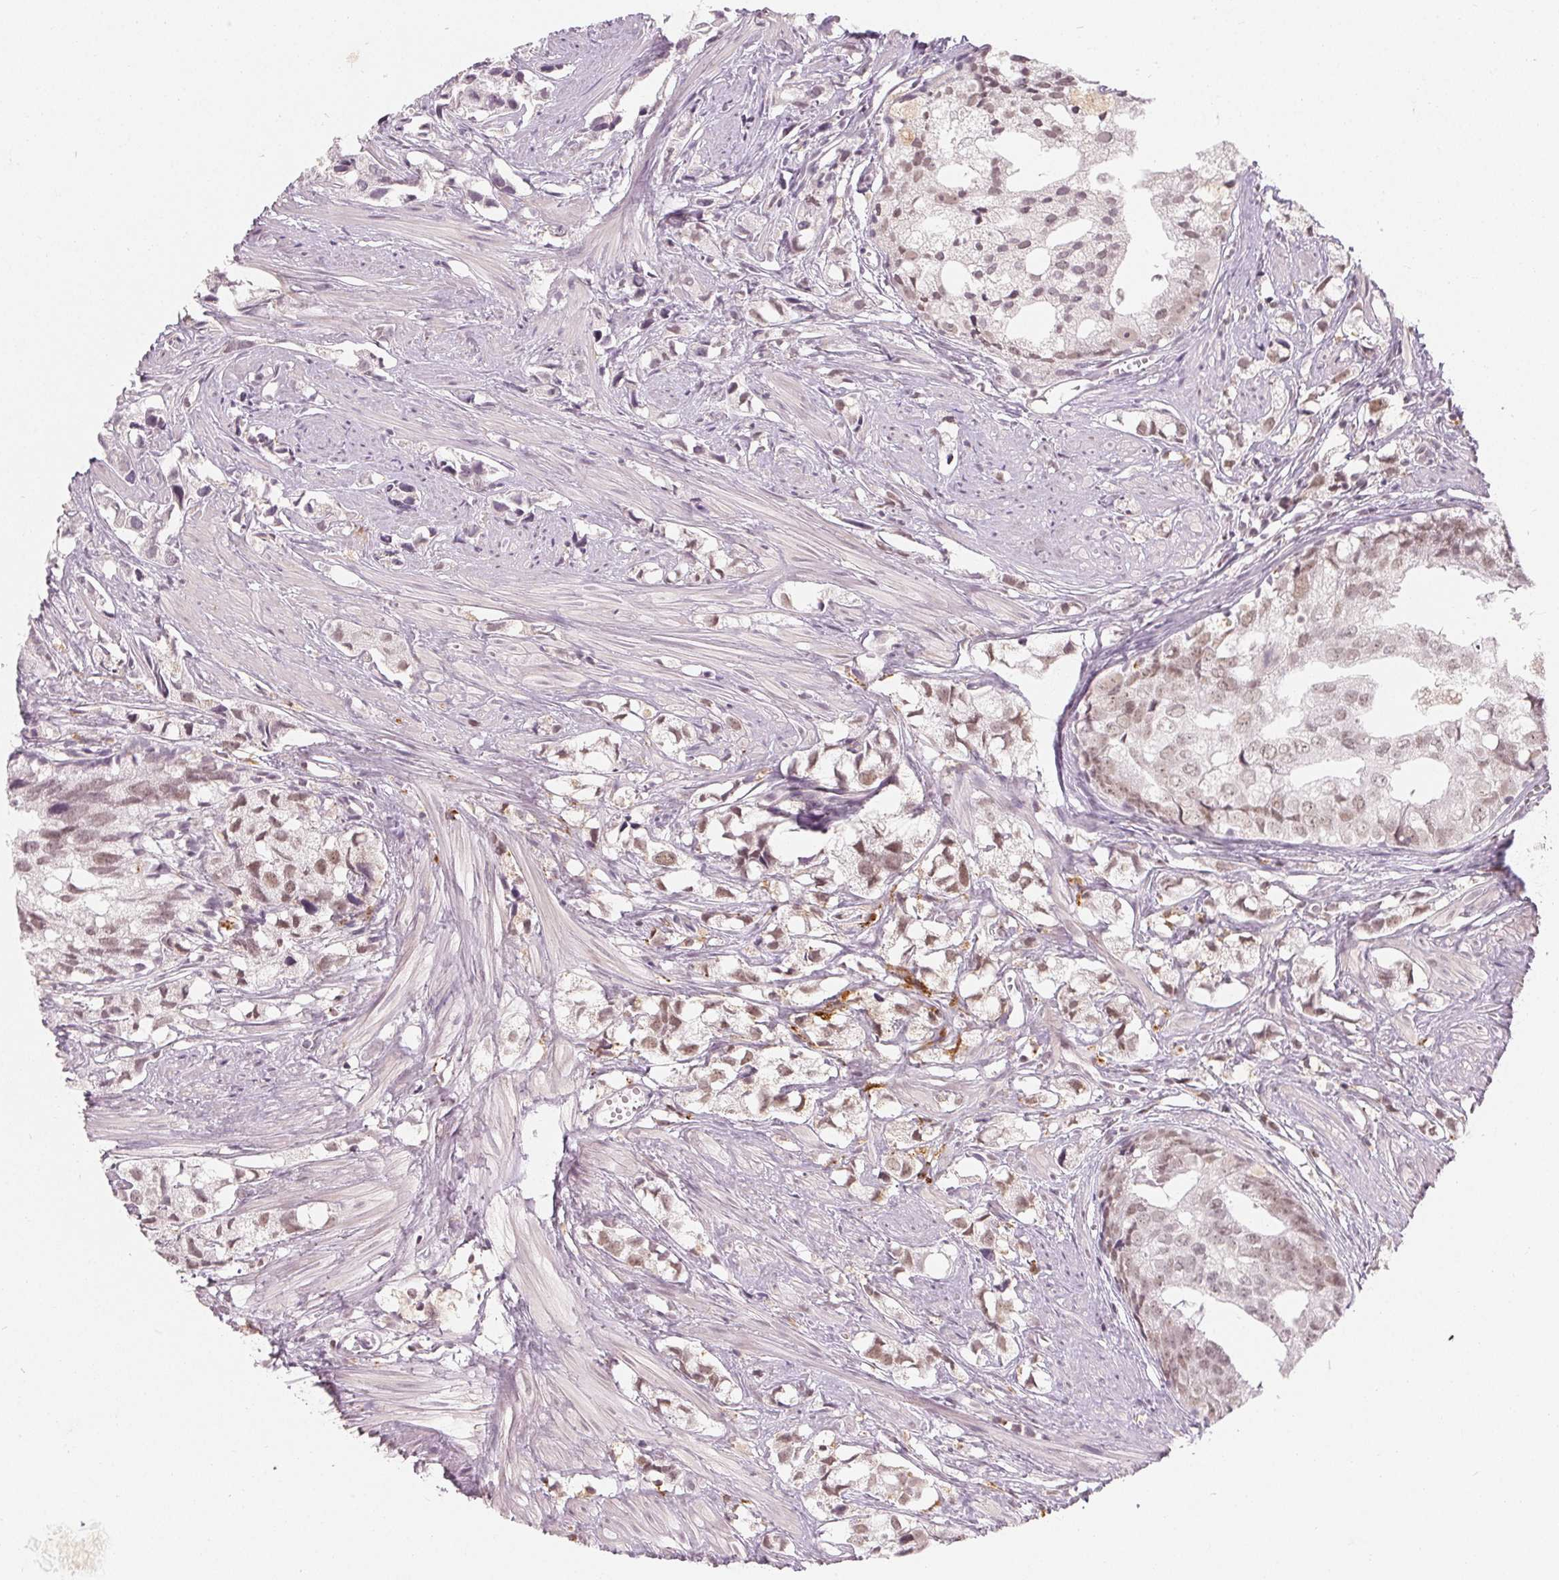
{"staining": {"intensity": "weak", "quantity": "25%-75%", "location": "nuclear"}, "tissue": "prostate cancer", "cell_type": "Tumor cells", "image_type": "cancer", "snomed": [{"axis": "morphology", "description": "Adenocarcinoma, High grade"}, {"axis": "topography", "description": "Prostate"}], "caption": "The immunohistochemical stain highlights weak nuclear staining in tumor cells of prostate cancer (high-grade adenocarcinoma) tissue.", "gene": "NXF3", "patient": {"sex": "male", "age": 58}}